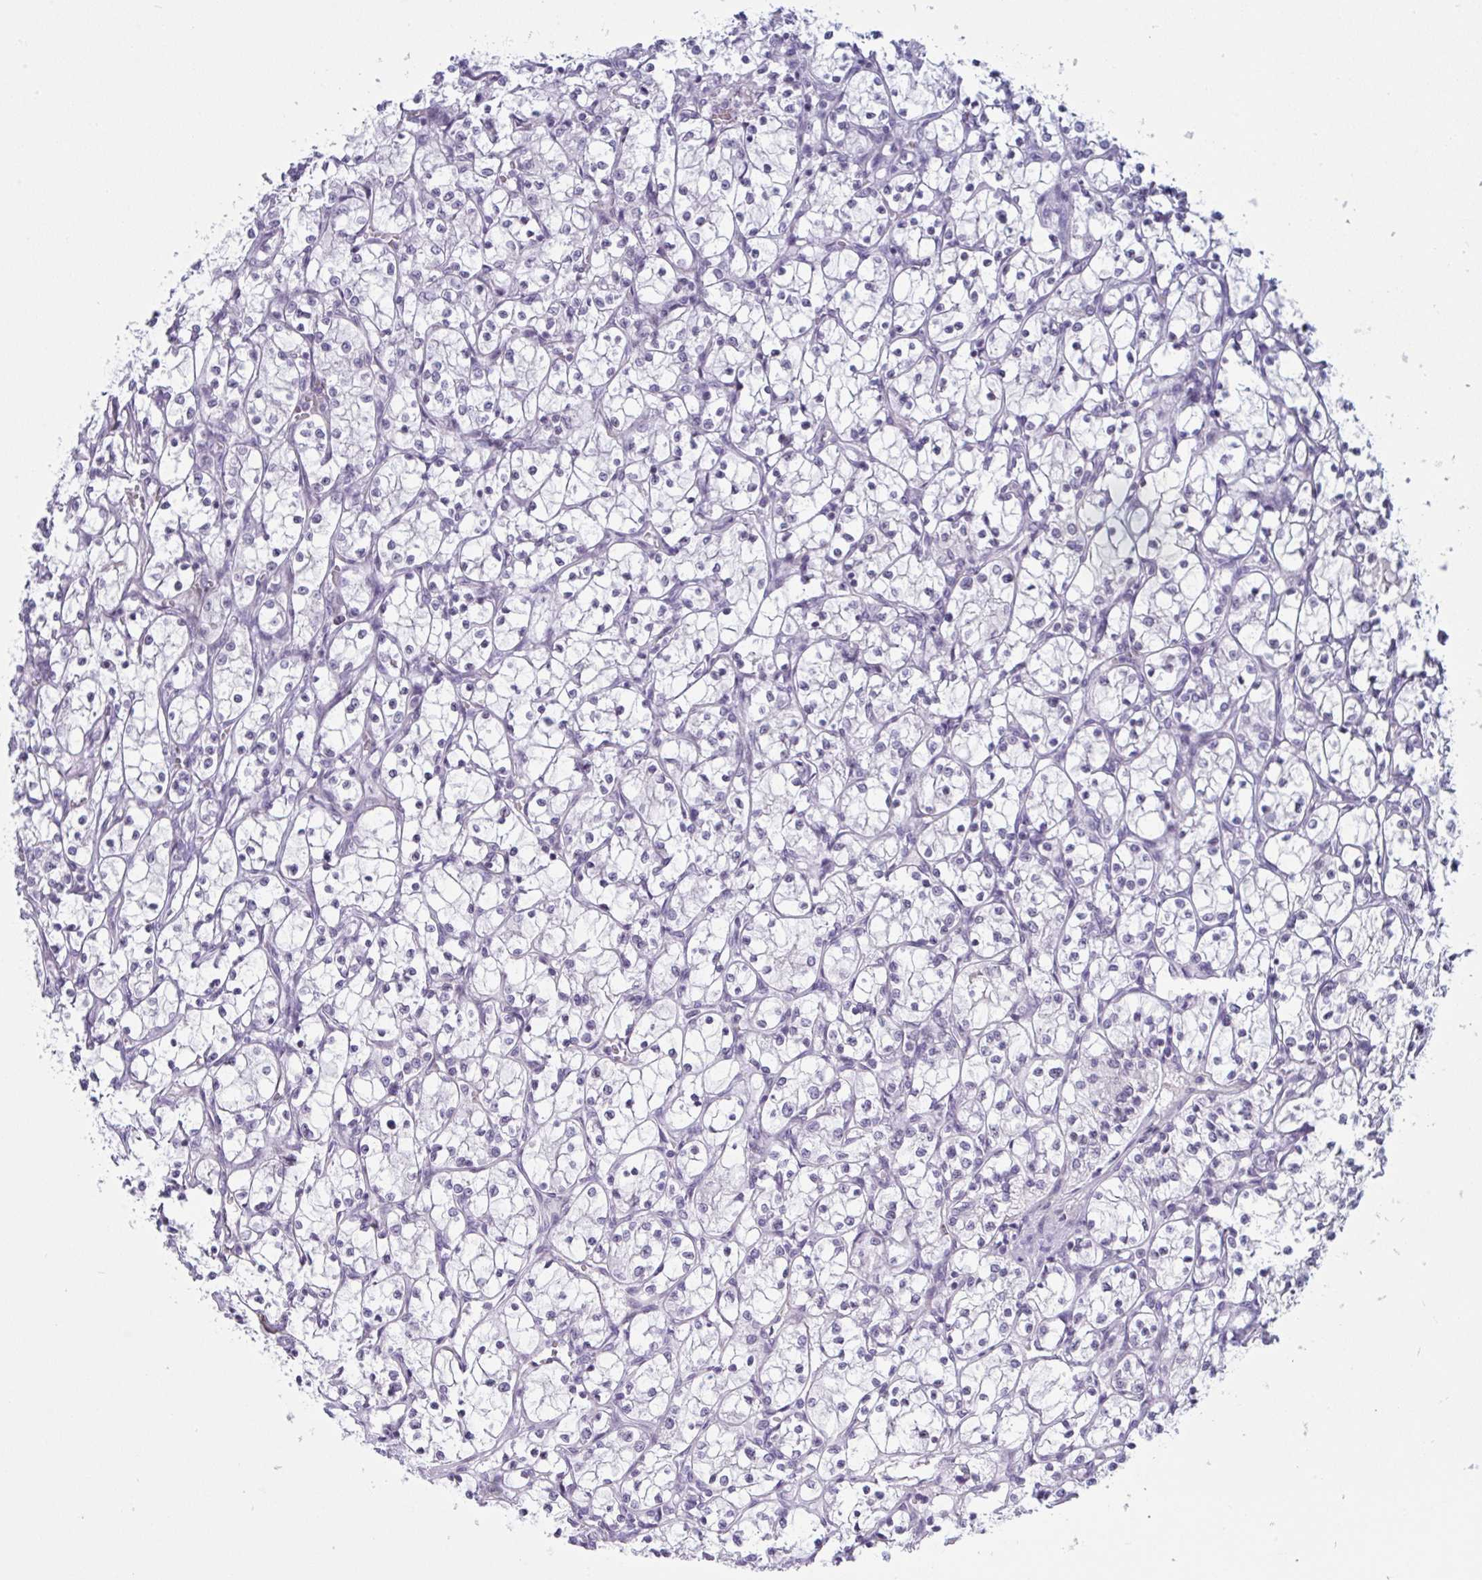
{"staining": {"intensity": "negative", "quantity": "none", "location": "none"}, "tissue": "renal cancer", "cell_type": "Tumor cells", "image_type": "cancer", "snomed": [{"axis": "morphology", "description": "Adenocarcinoma, NOS"}, {"axis": "topography", "description": "Kidney"}], "caption": "Tumor cells show no significant expression in renal adenocarcinoma.", "gene": "TANK", "patient": {"sex": "female", "age": 69}}